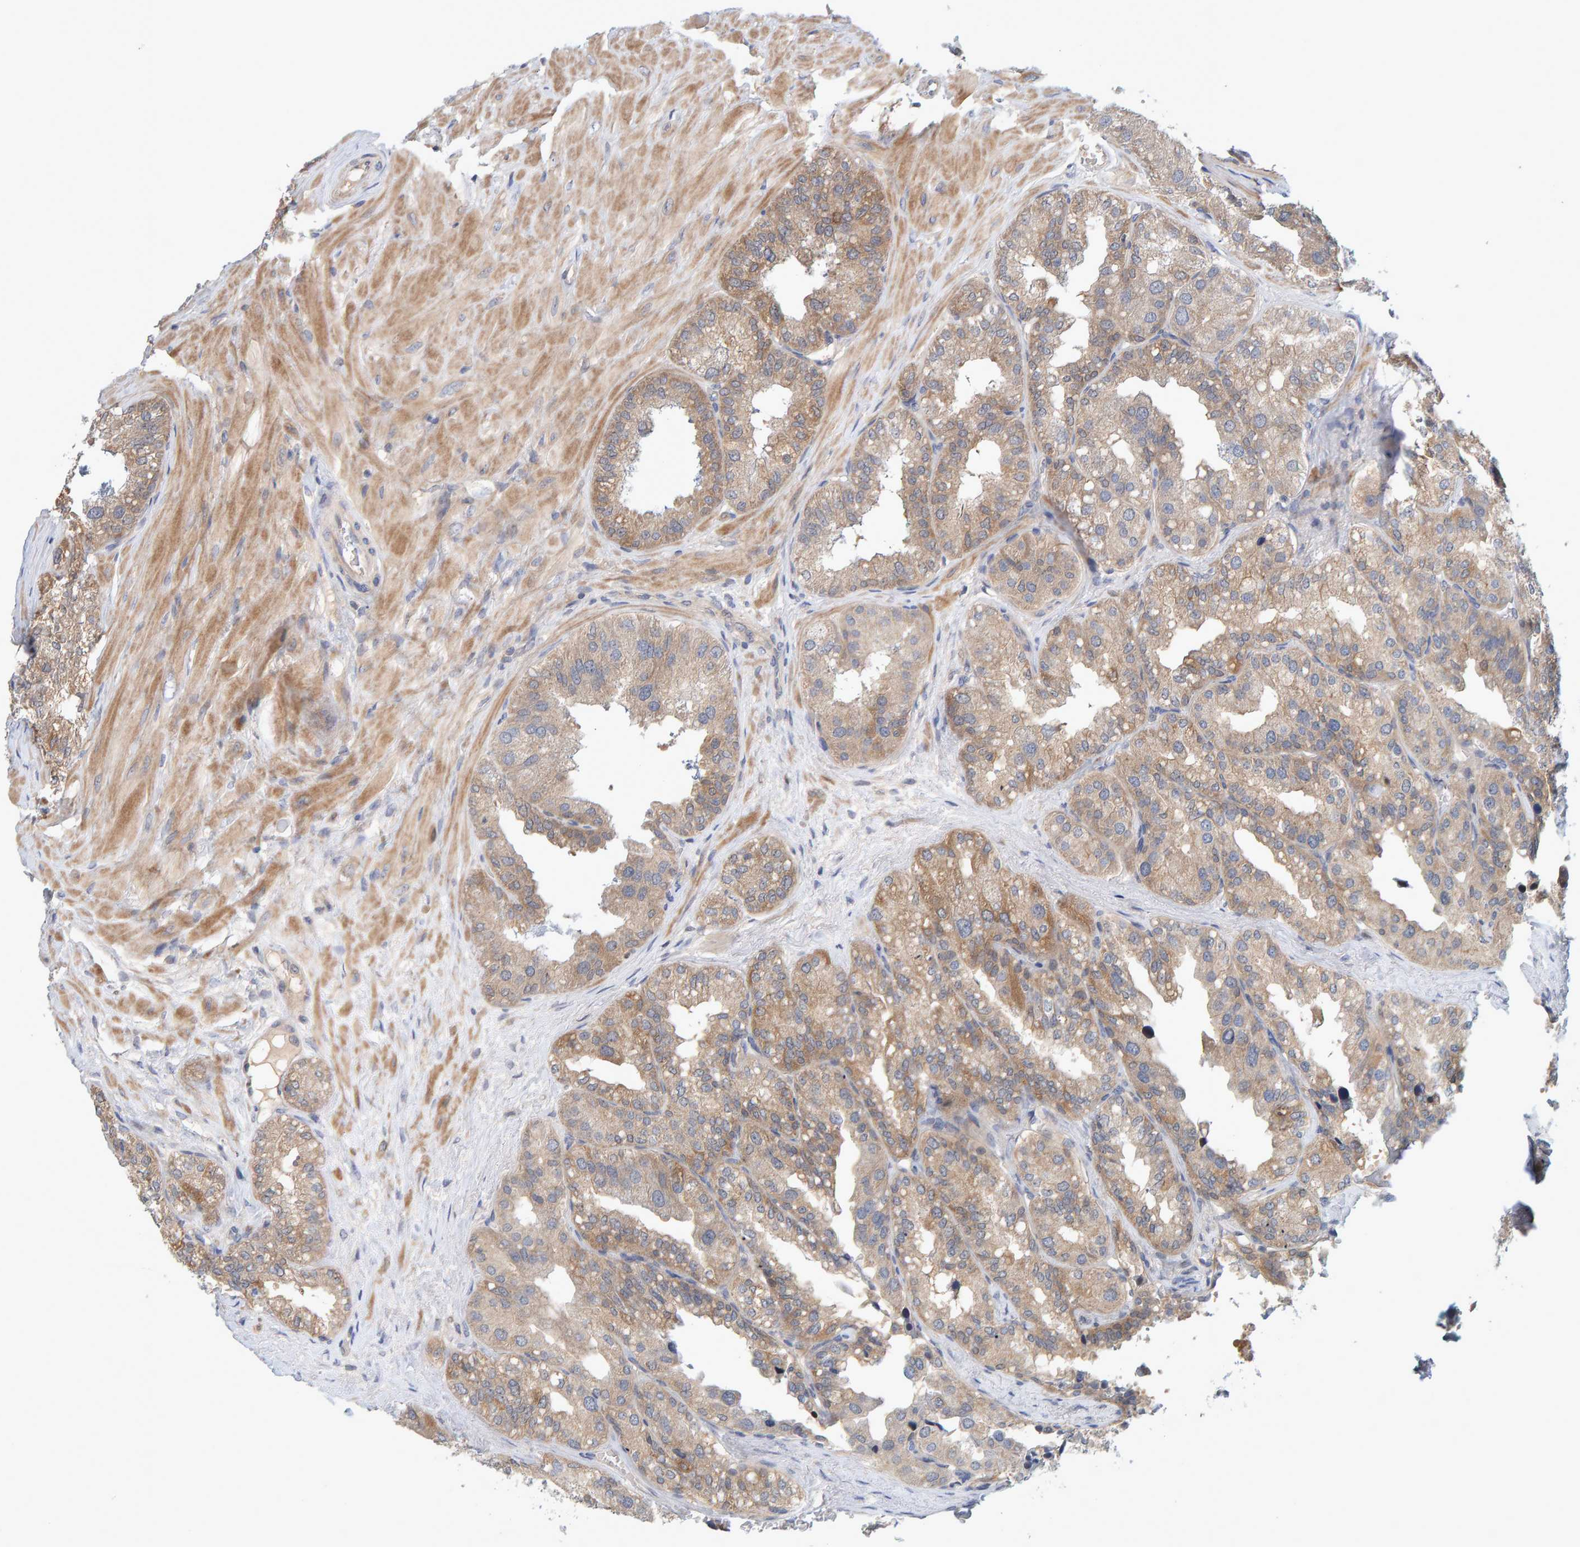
{"staining": {"intensity": "weak", "quantity": ">75%", "location": "cytoplasmic/membranous"}, "tissue": "seminal vesicle", "cell_type": "Glandular cells", "image_type": "normal", "snomed": [{"axis": "morphology", "description": "Normal tissue, NOS"}, {"axis": "topography", "description": "Prostate"}, {"axis": "topography", "description": "Seminal veicle"}], "caption": "Seminal vesicle stained with DAB (3,3'-diaminobenzidine) IHC demonstrates low levels of weak cytoplasmic/membranous expression in approximately >75% of glandular cells. Nuclei are stained in blue.", "gene": "TATDN1", "patient": {"sex": "male", "age": 51}}